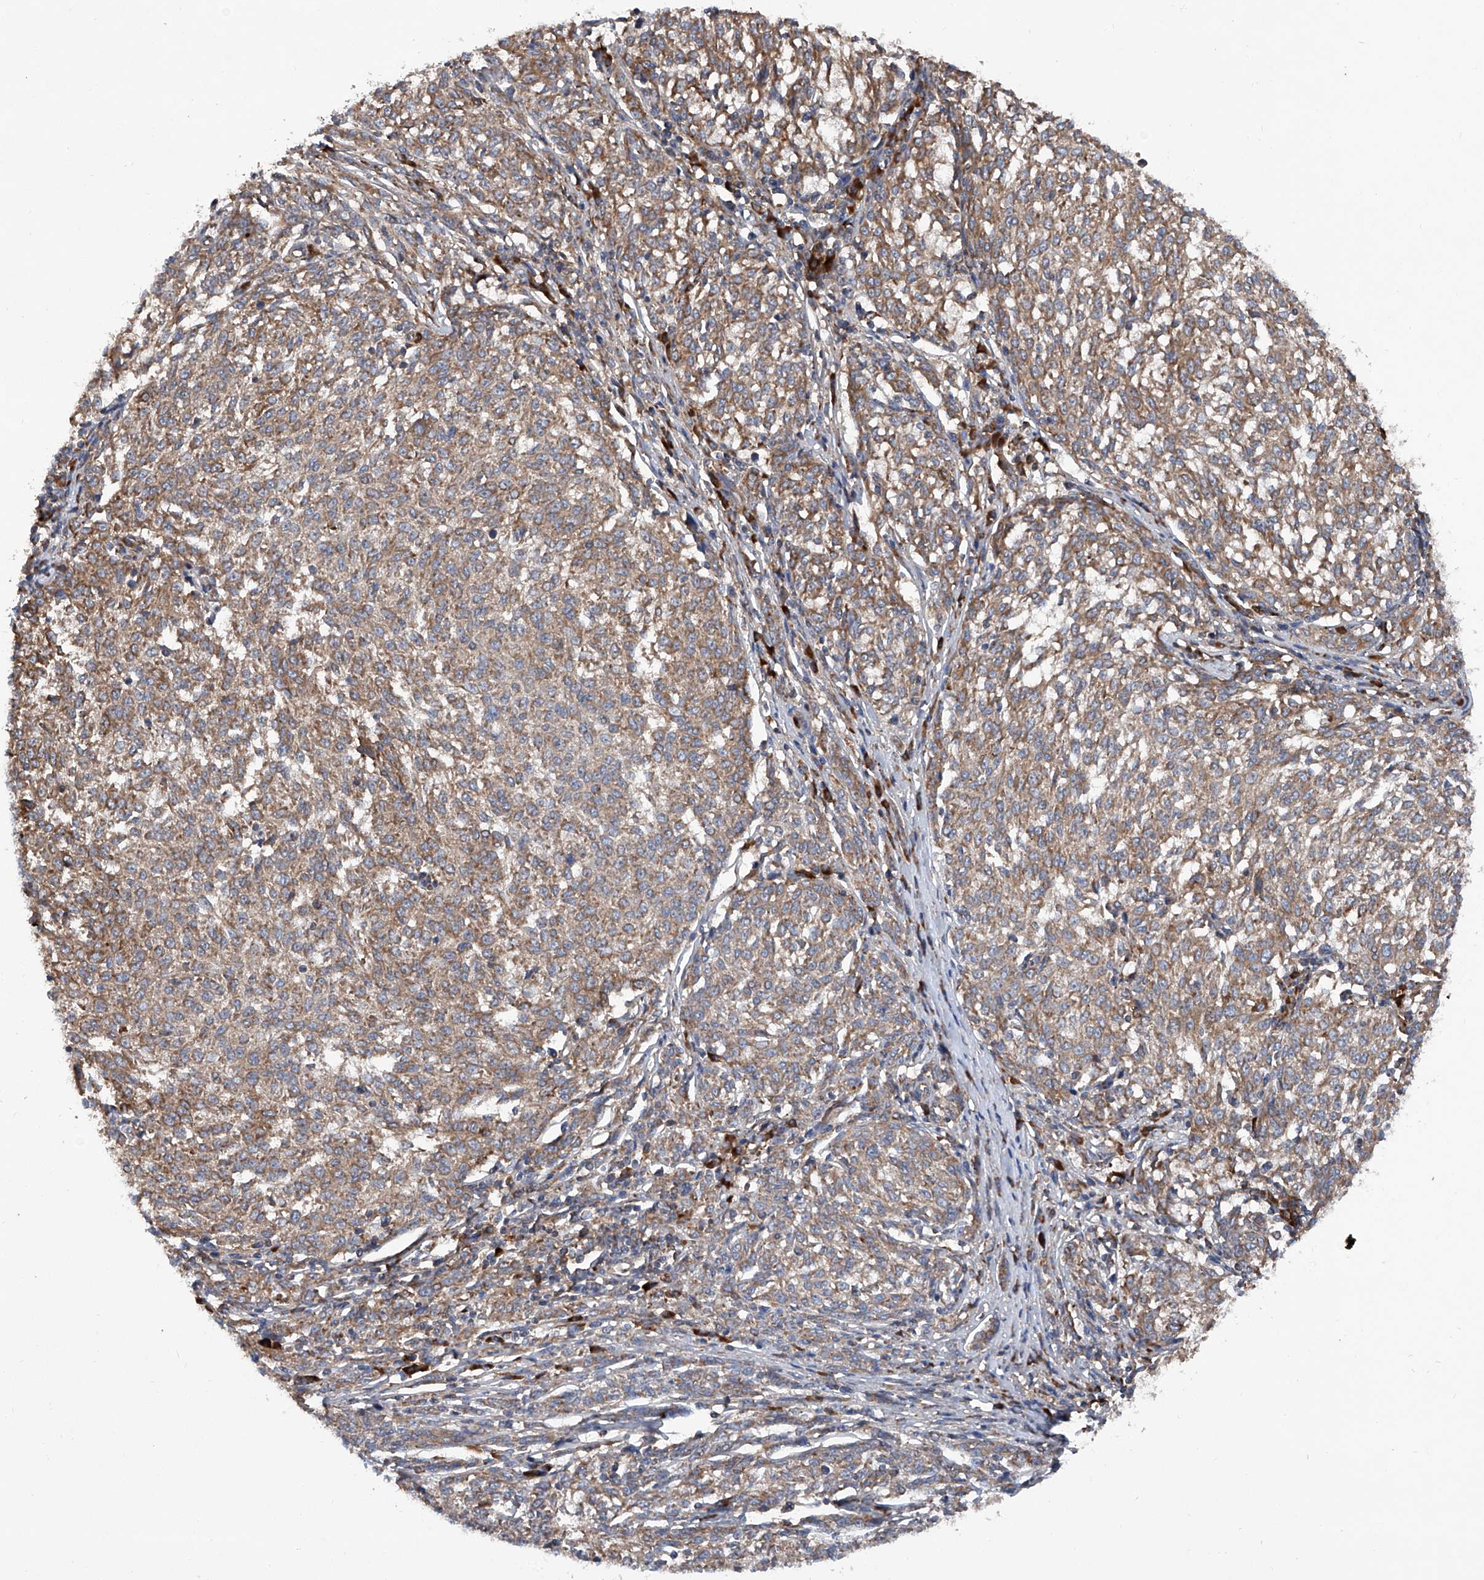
{"staining": {"intensity": "moderate", "quantity": ">75%", "location": "cytoplasmic/membranous"}, "tissue": "melanoma", "cell_type": "Tumor cells", "image_type": "cancer", "snomed": [{"axis": "morphology", "description": "Malignant melanoma, NOS"}, {"axis": "topography", "description": "Skin"}], "caption": "Brown immunohistochemical staining in malignant melanoma displays moderate cytoplasmic/membranous staining in approximately >75% of tumor cells.", "gene": "ASCC3", "patient": {"sex": "female", "age": 72}}